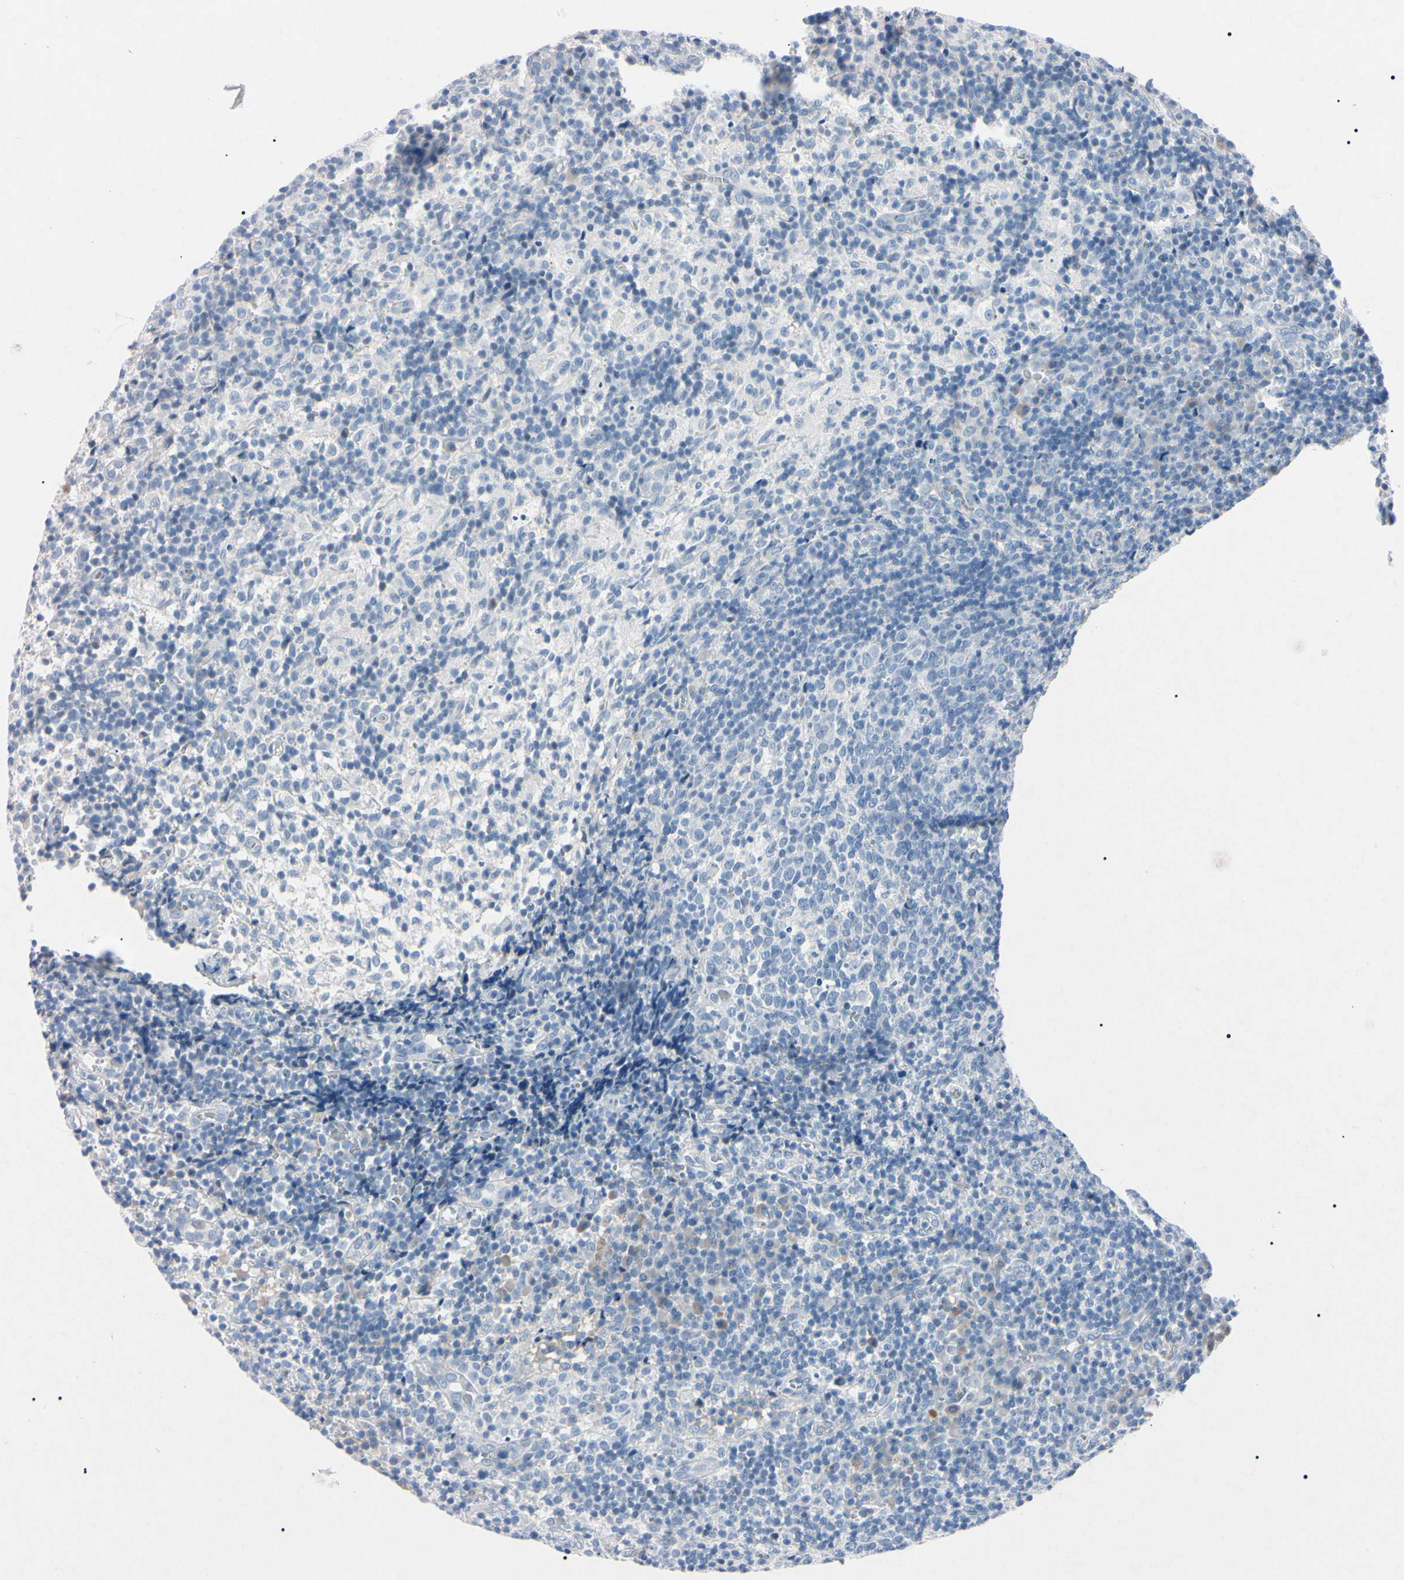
{"staining": {"intensity": "negative", "quantity": "none", "location": "none"}, "tissue": "lymph node", "cell_type": "Germinal center cells", "image_type": "normal", "snomed": [{"axis": "morphology", "description": "Normal tissue, NOS"}, {"axis": "morphology", "description": "Inflammation, NOS"}, {"axis": "topography", "description": "Lymph node"}], "caption": "DAB (3,3'-diaminobenzidine) immunohistochemical staining of benign lymph node reveals no significant positivity in germinal center cells. (DAB immunohistochemistry (IHC) with hematoxylin counter stain).", "gene": "ELN", "patient": {"sex": "male", "age": 55}}